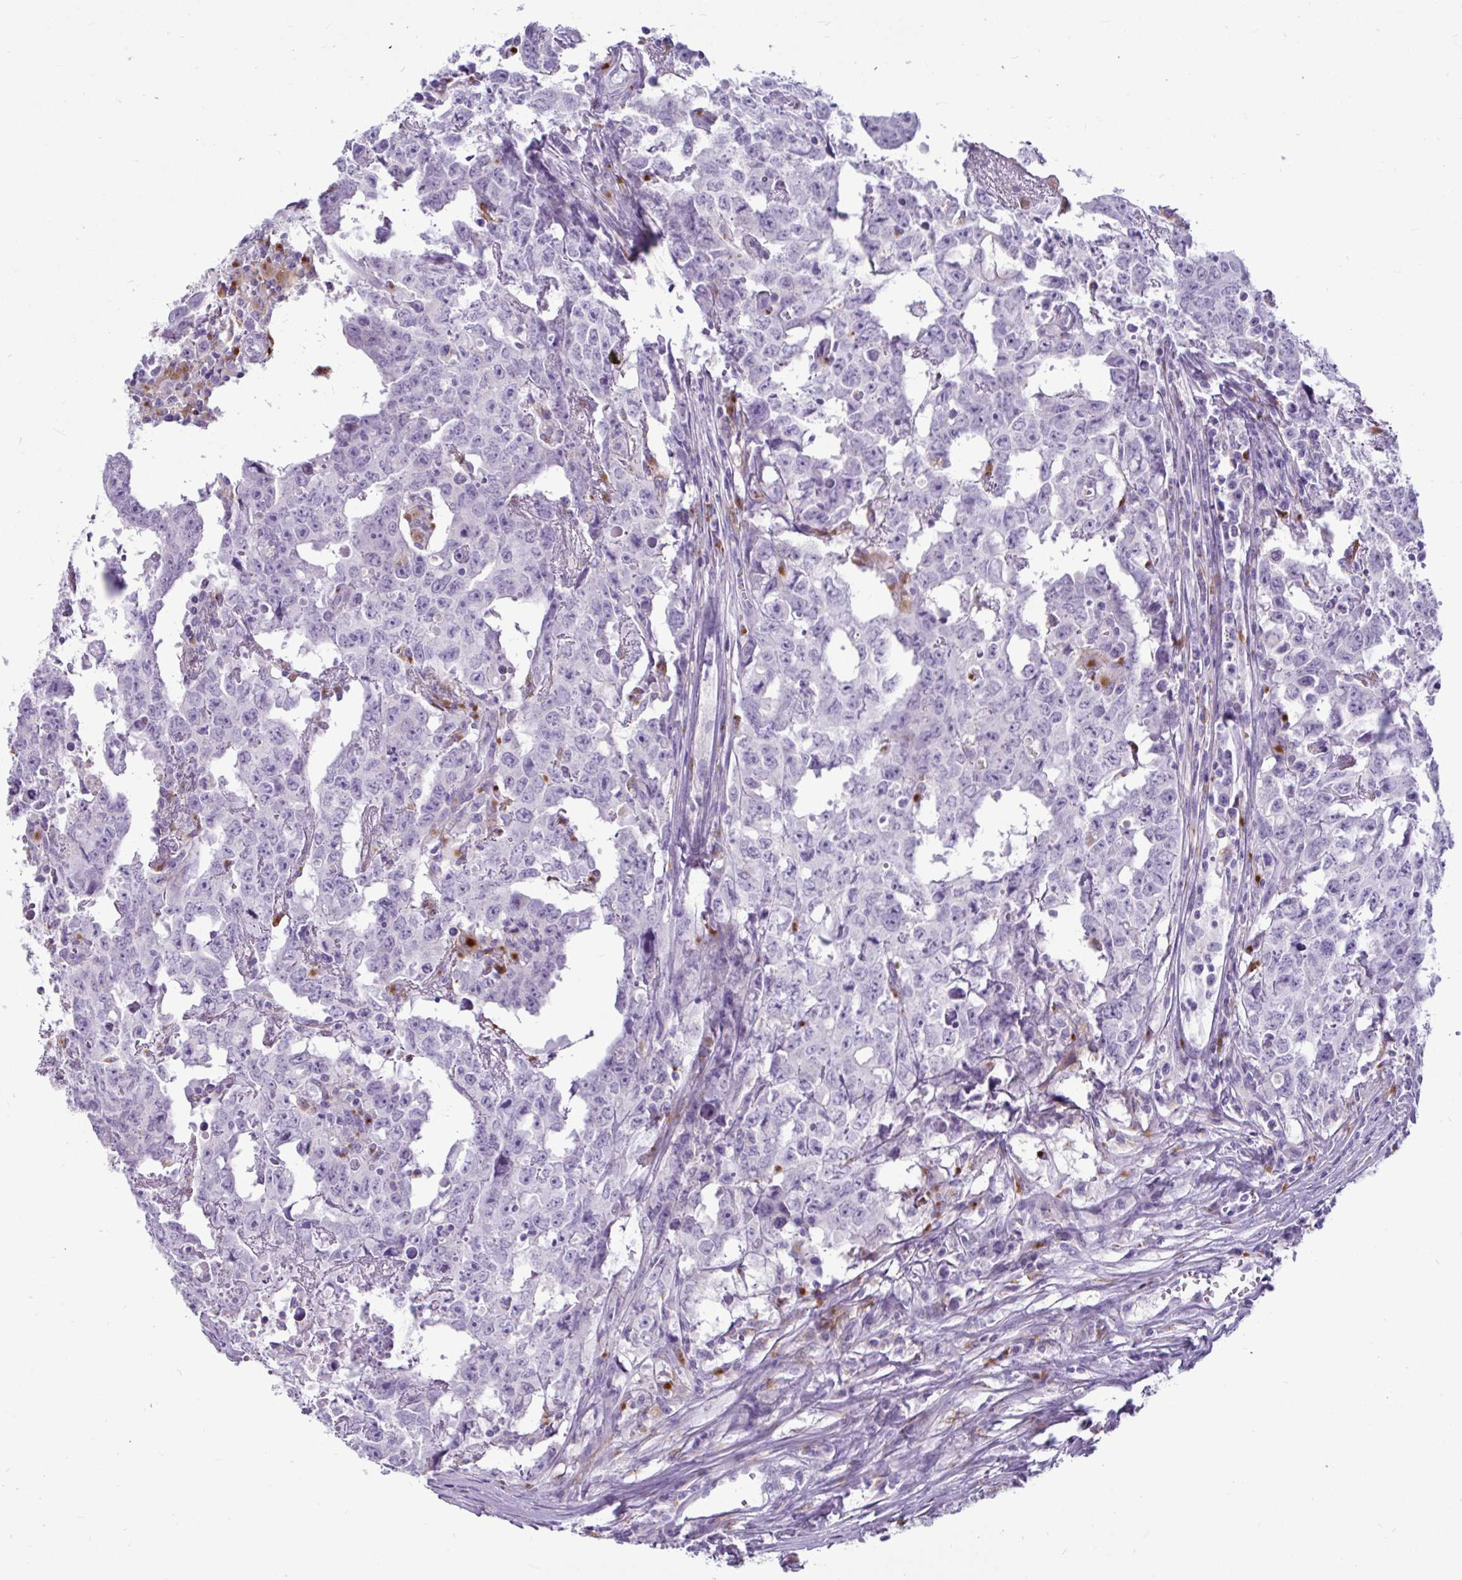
{"staining": {"intensity": "negative", "quantity": "none", "location": "none"}, "tissue": "testis cancer", "cell_type": "Tumor cells", "image_type": "cancer", "snomed": [{"axis": "morphology", "description": "Carcinoma, Embryonal, NOS"}, {"axis": "topography", "description": "Testis"}], "caption": "A photomicrograph of human testis cancer is negative for staining in tumor cells.", "gene": "CTSZ", "patient": {"sex": "male", "age": 22}}